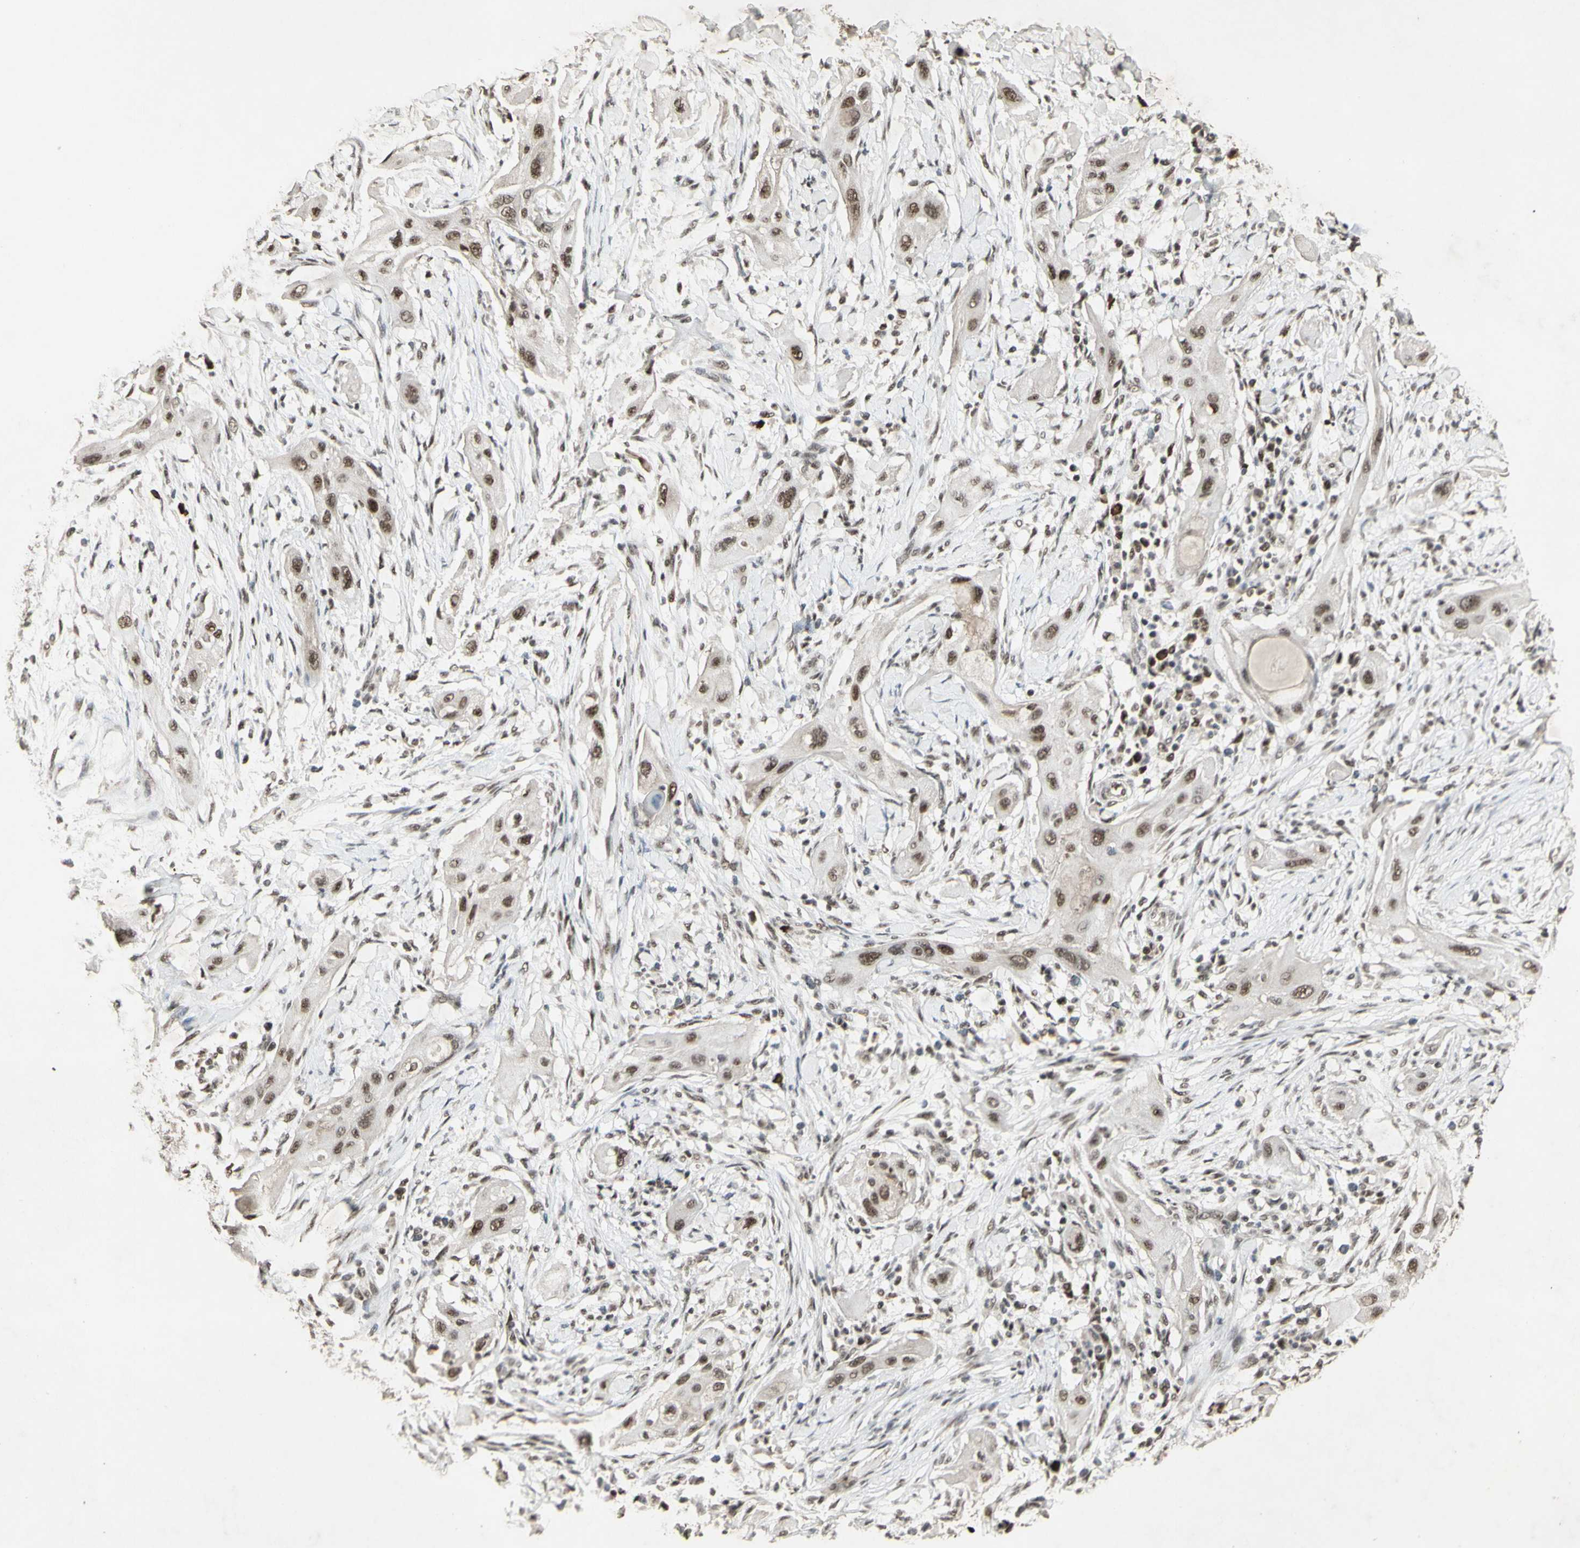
{"staining": {"intensity": "moderate", "quantity": ">75%", "location": "nuclear"}, "tissue": "lung cancer", "cell_type": "Tumor cells", "image_type": "cancer", "snomed": [{"axis": "morphology", "description": "Squamous cell carcinoma, NOS"}, {"axis": "topography", "description": "Lung"}], "caption": "A brown stain shows moderate nuclear staining of a protein in human lung squamous cell carcinoma tumor cells.", "gene": "CCNT1", "patient": {"sex": "female", "age": 47}}